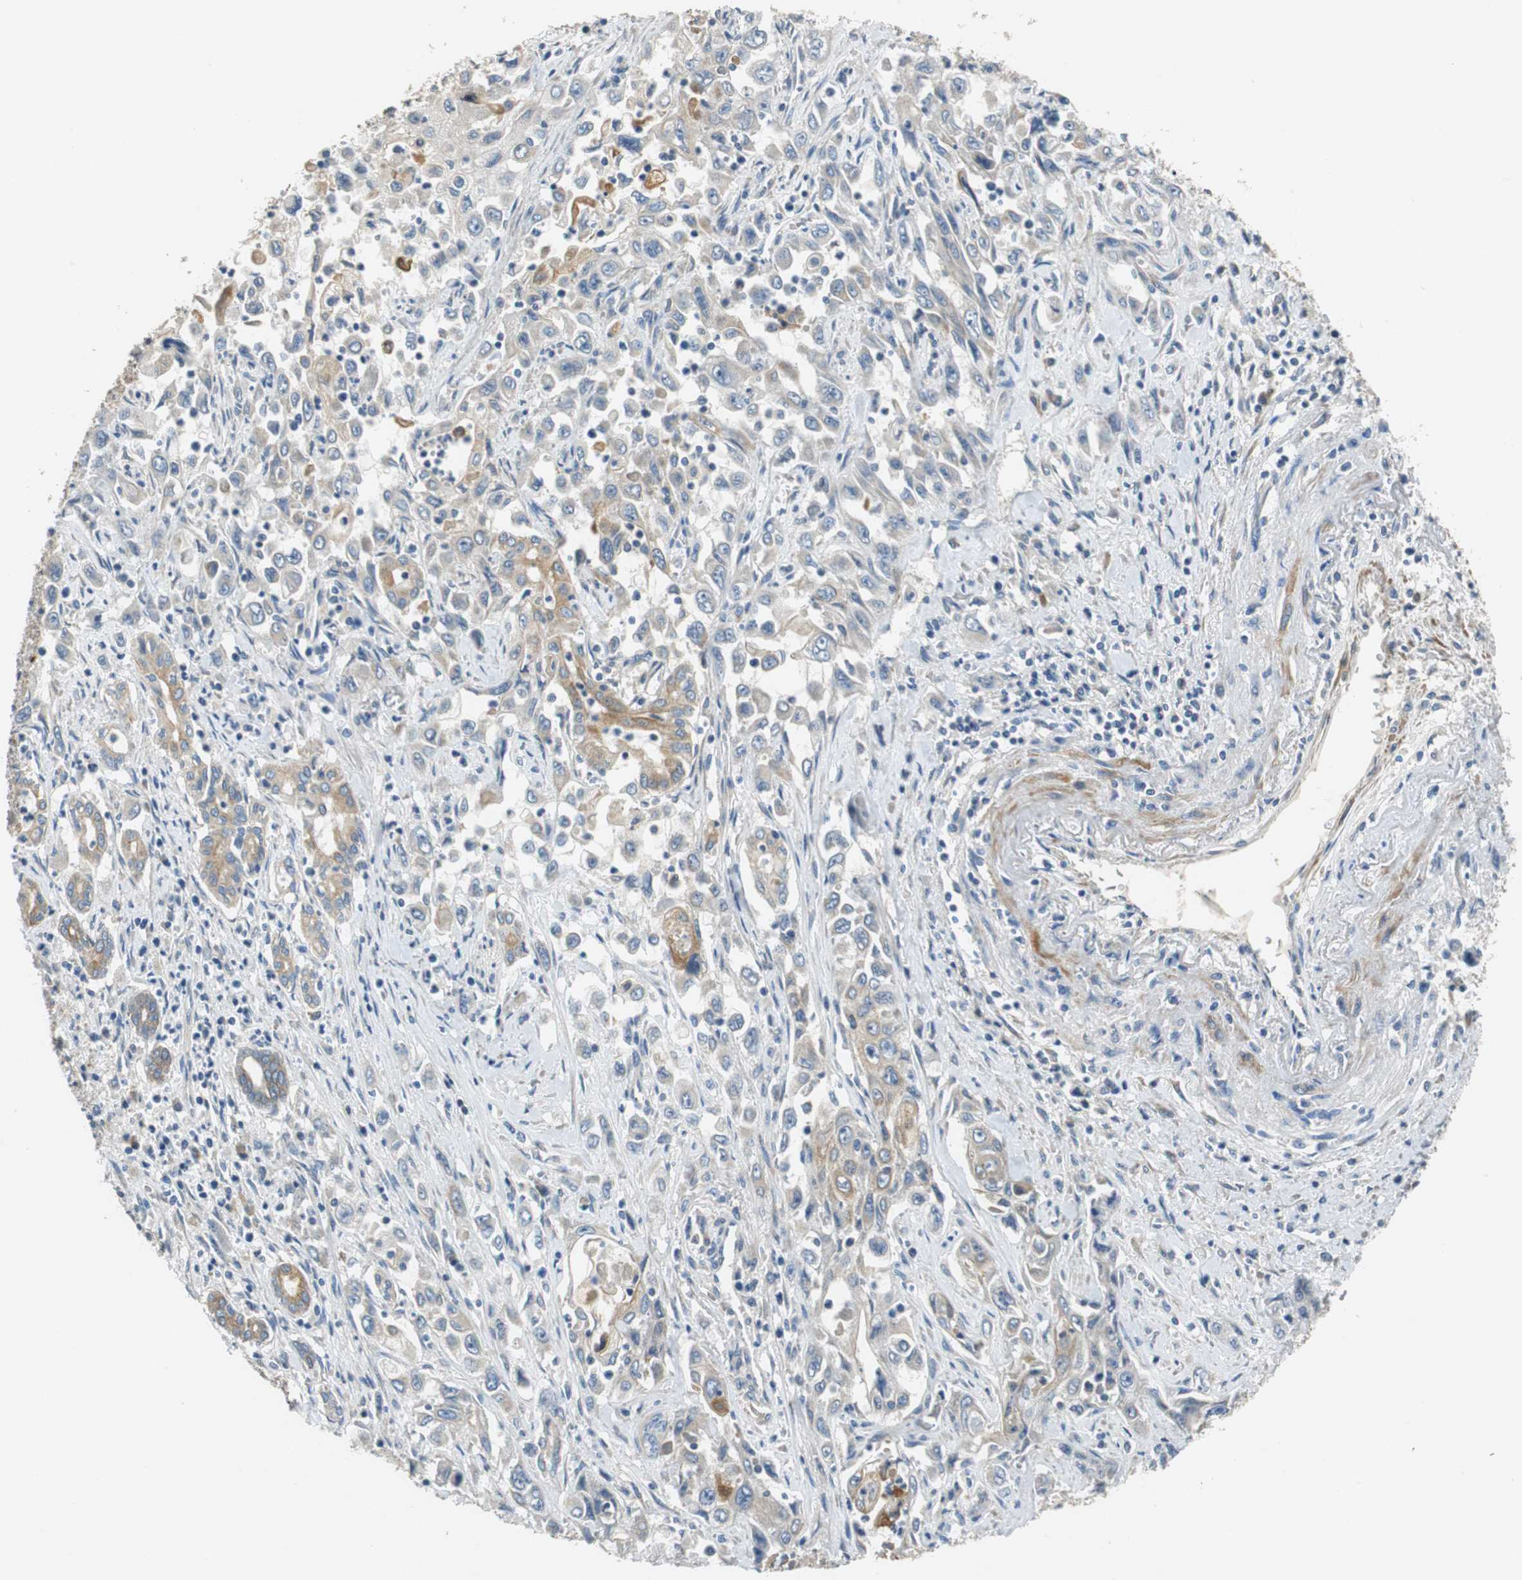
{"staining": {"intensity": "moderate", "quantity": "25%-75%", "location": "cytoplasmic/membranous"}, "tissue": "pancreatic cancer", "cell_type": "Tumor cells", "image_type": "cancer", "snomed": [{"axis": "morphology", "description": "Adenocarcinoma, NOS"}, {"axis": "topography", "description": "Pancreas"}], "caption": "Adenocarcinoma (pancreatic) stained with a protein marker reveals moderate staining in tumor cells.", "gene": "FADS2", "patient": {"sex": "male", "age": 70}}